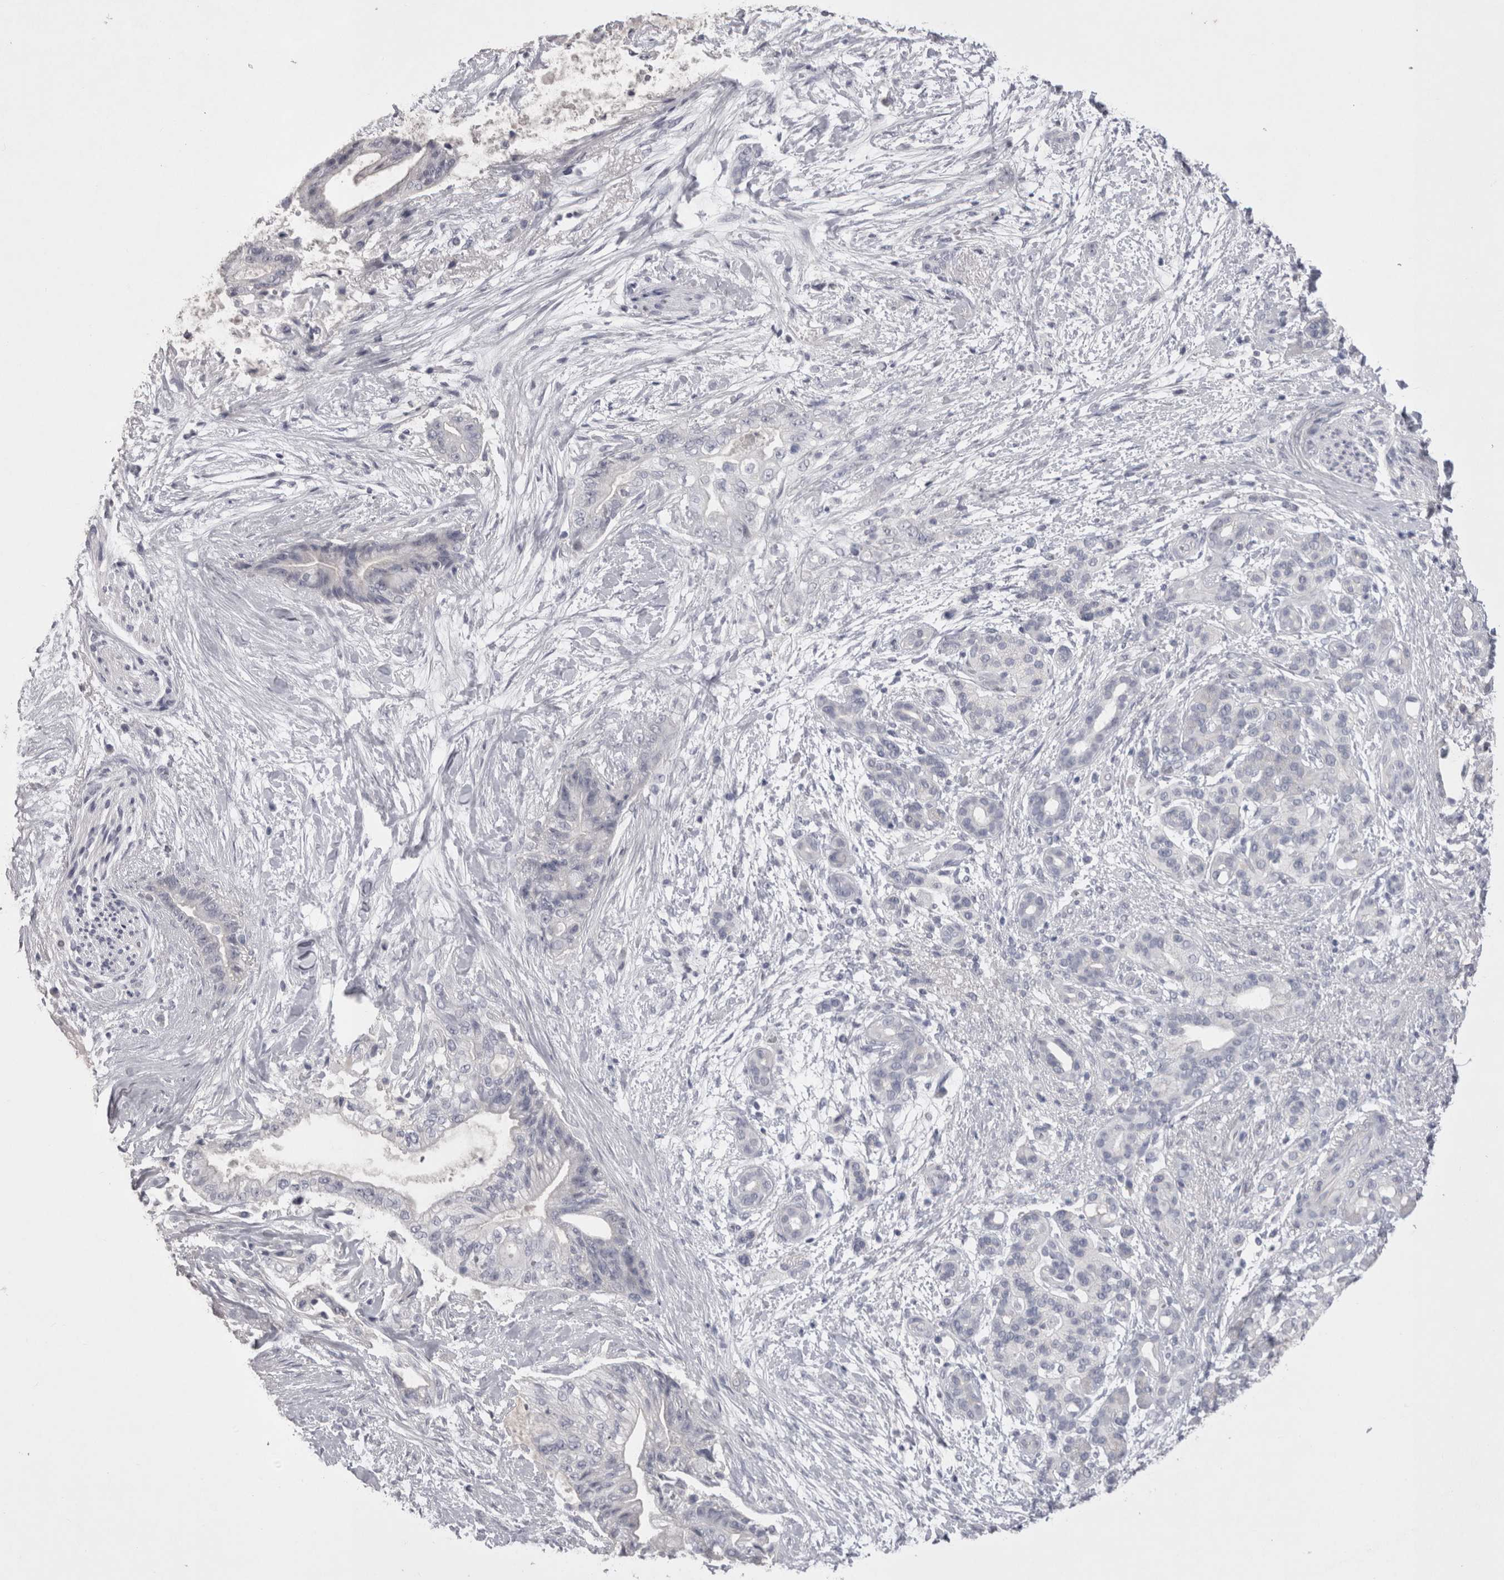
{"staining": {"intensity": "negative", "quantity": "none", "location": "none"}, "tissue": "pancreatic cancer", "cell_type": "Tumor cells", "image_type": "cancer", "snomed": [{"axis": "morphology", "description": "Adenocarcinoma, NOS"}, {"axis": "topography", "description": "Pancreas"}], "caption": "This is an immunohistochemistry histopathology image of pancreatic adenocarcinoma. There is no positivity in tumor cells.", "gene": "ADAM2", "patient": {"sex": "male", "age": 59}}